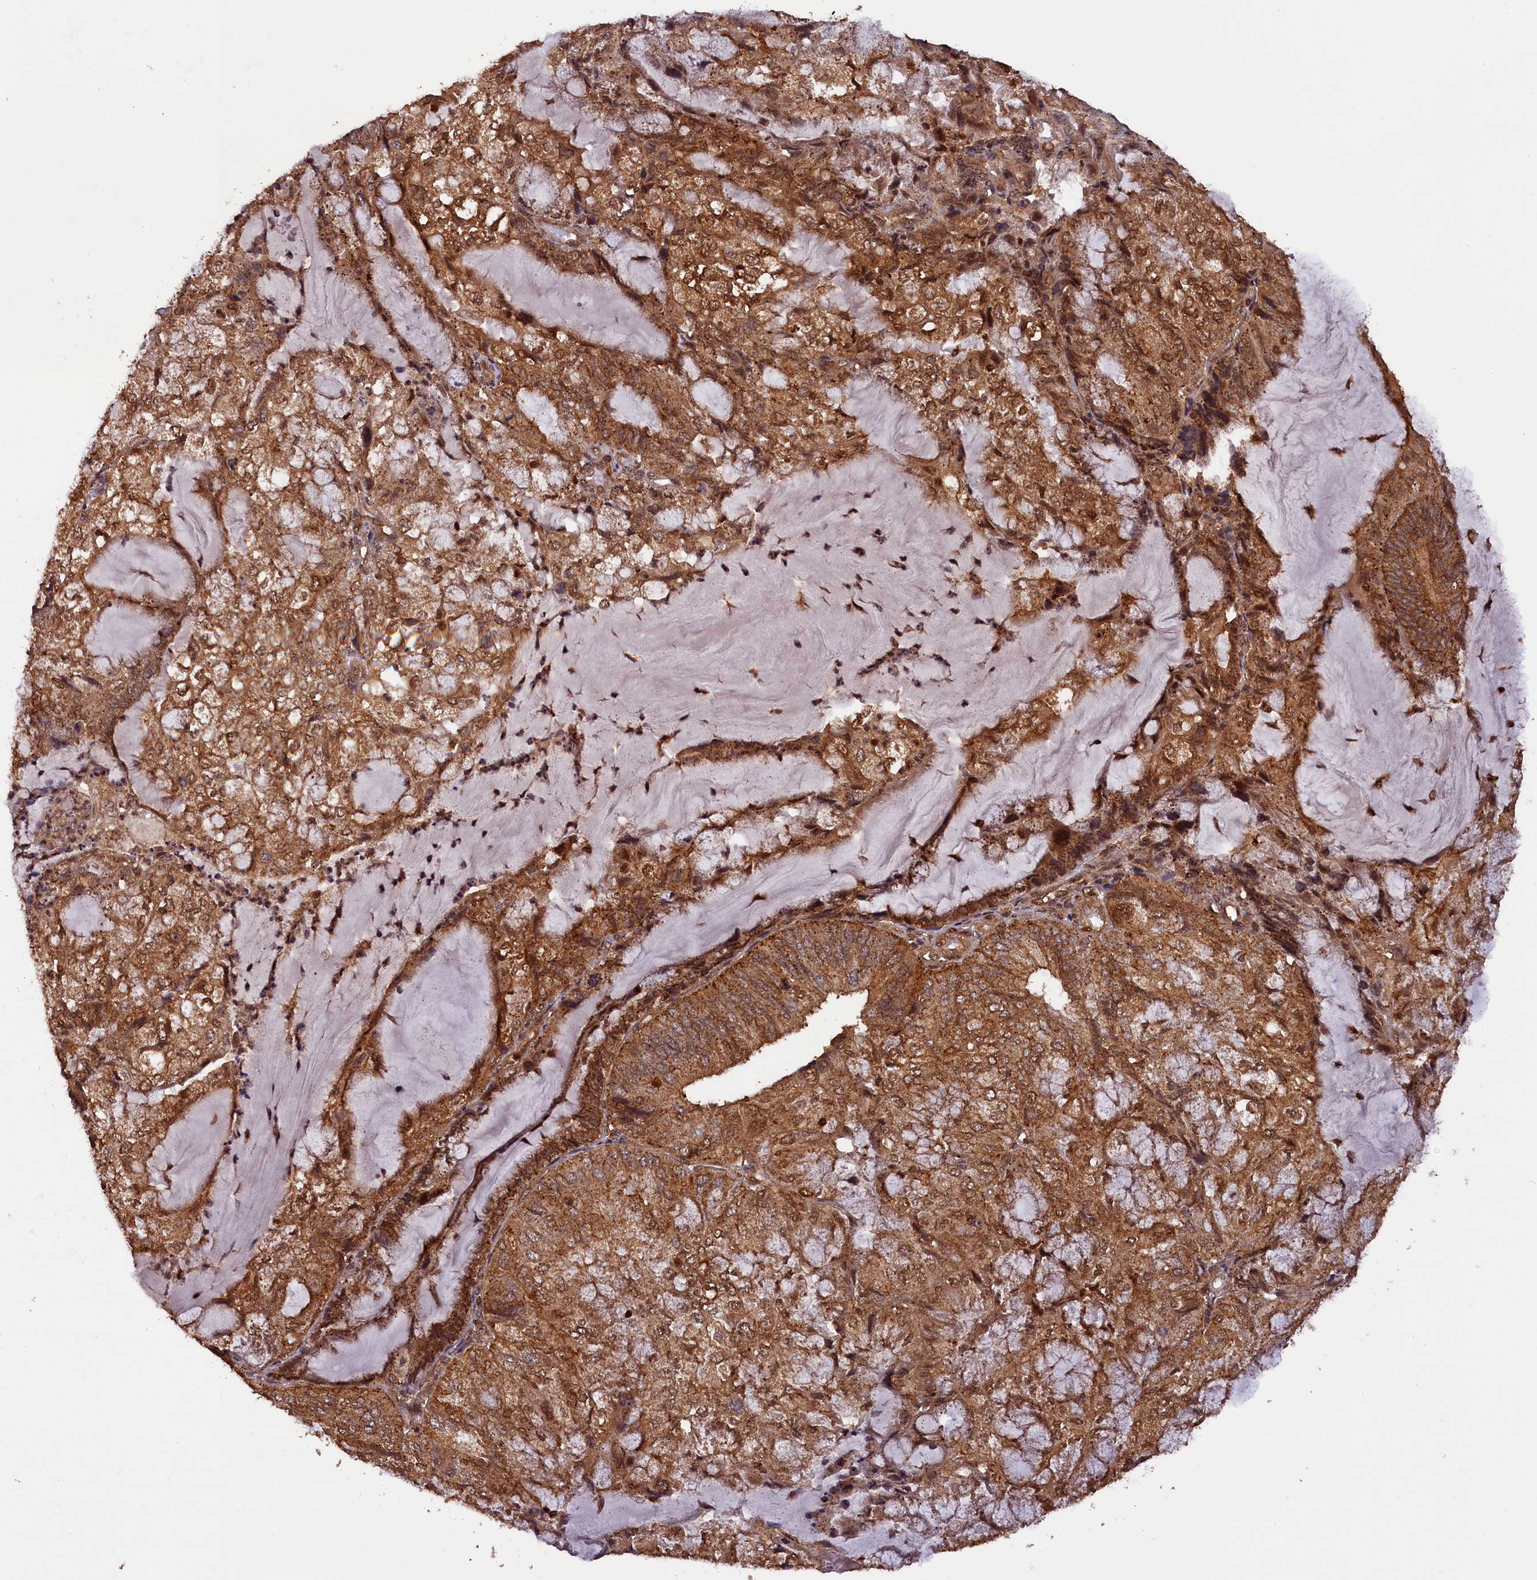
{"staining": {"intensity": "strong", "quantity": ">75%", "location": "cytoplasmic/membranous"}, "tissue": "endometrial cancer", "cell_type": "Tumor cells", "image_type": "cancer", "snomed": [{"axis": "morphology", "description": "Adenocarcinoma, NOS"}, {"axis": "topography", "description": "Endometrium"}], "caption": "Tumor cells exhibit high levels of strong cytoplasmic/membranous staining in approximately >75% of cells in adenocarcinoma (endometrial).", "gene": "IST1", "patient": {"sex": "female", "age": 81}}